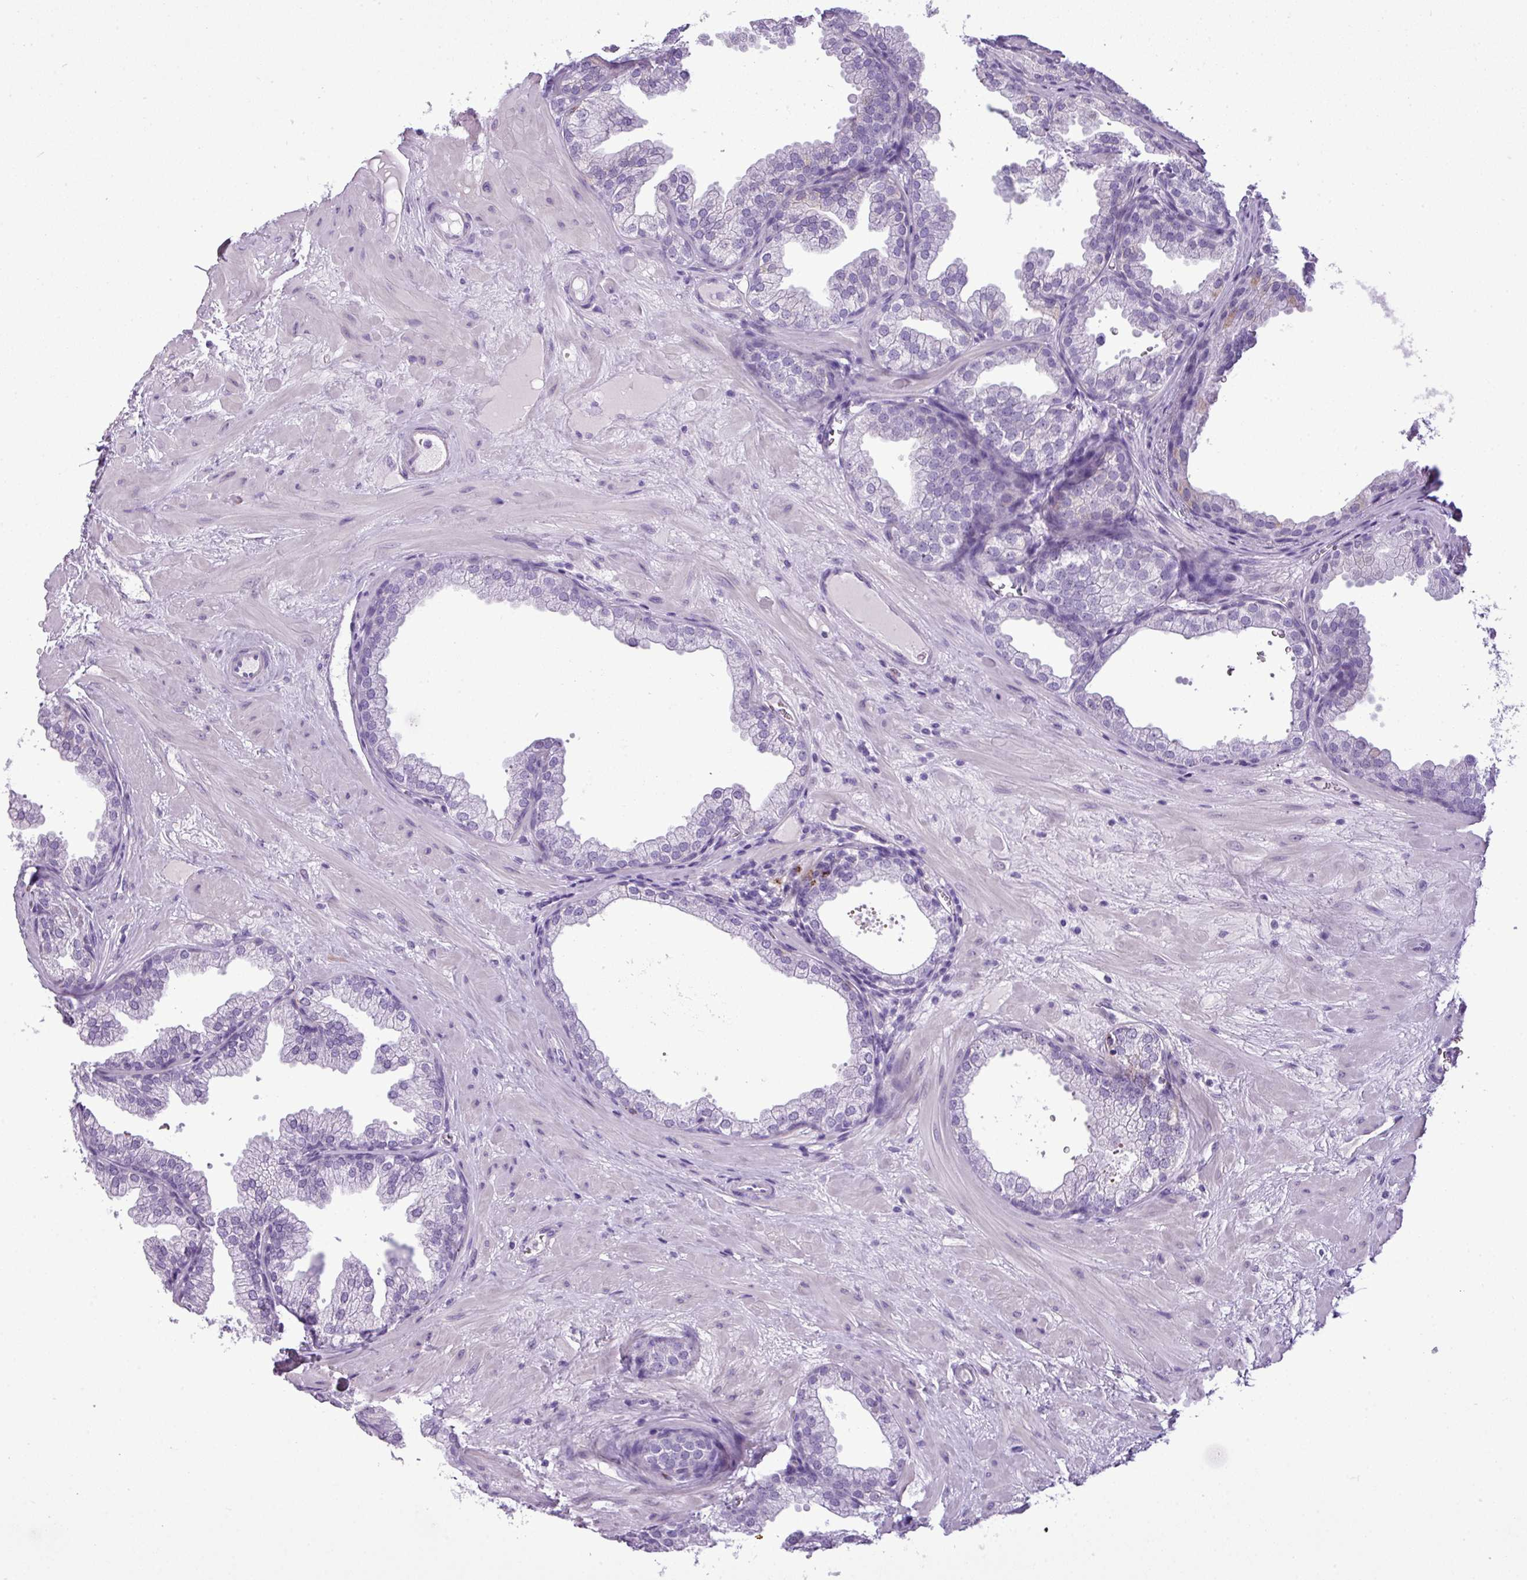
{"staining": {"intensity": "negative", "quantity": "none", "location": "none"}, "tissue": "prostate", "cell_type": "Glandular cells", "image_type": "normal", "snomed": [{"axis": "morphology", "description": "Normal tissue, NOS"}, {"axis": "topography", "description": "Prostate"}], "caption": "Immunohistochemistry (IHC) image of benign prostate: prostate stained with DAB (3,3'-diaminobenzidine) exhibits no significant protein expression in glandular cells.", "gene": "RBMXL2", "patient": {"sex": "male", "age": 37}}